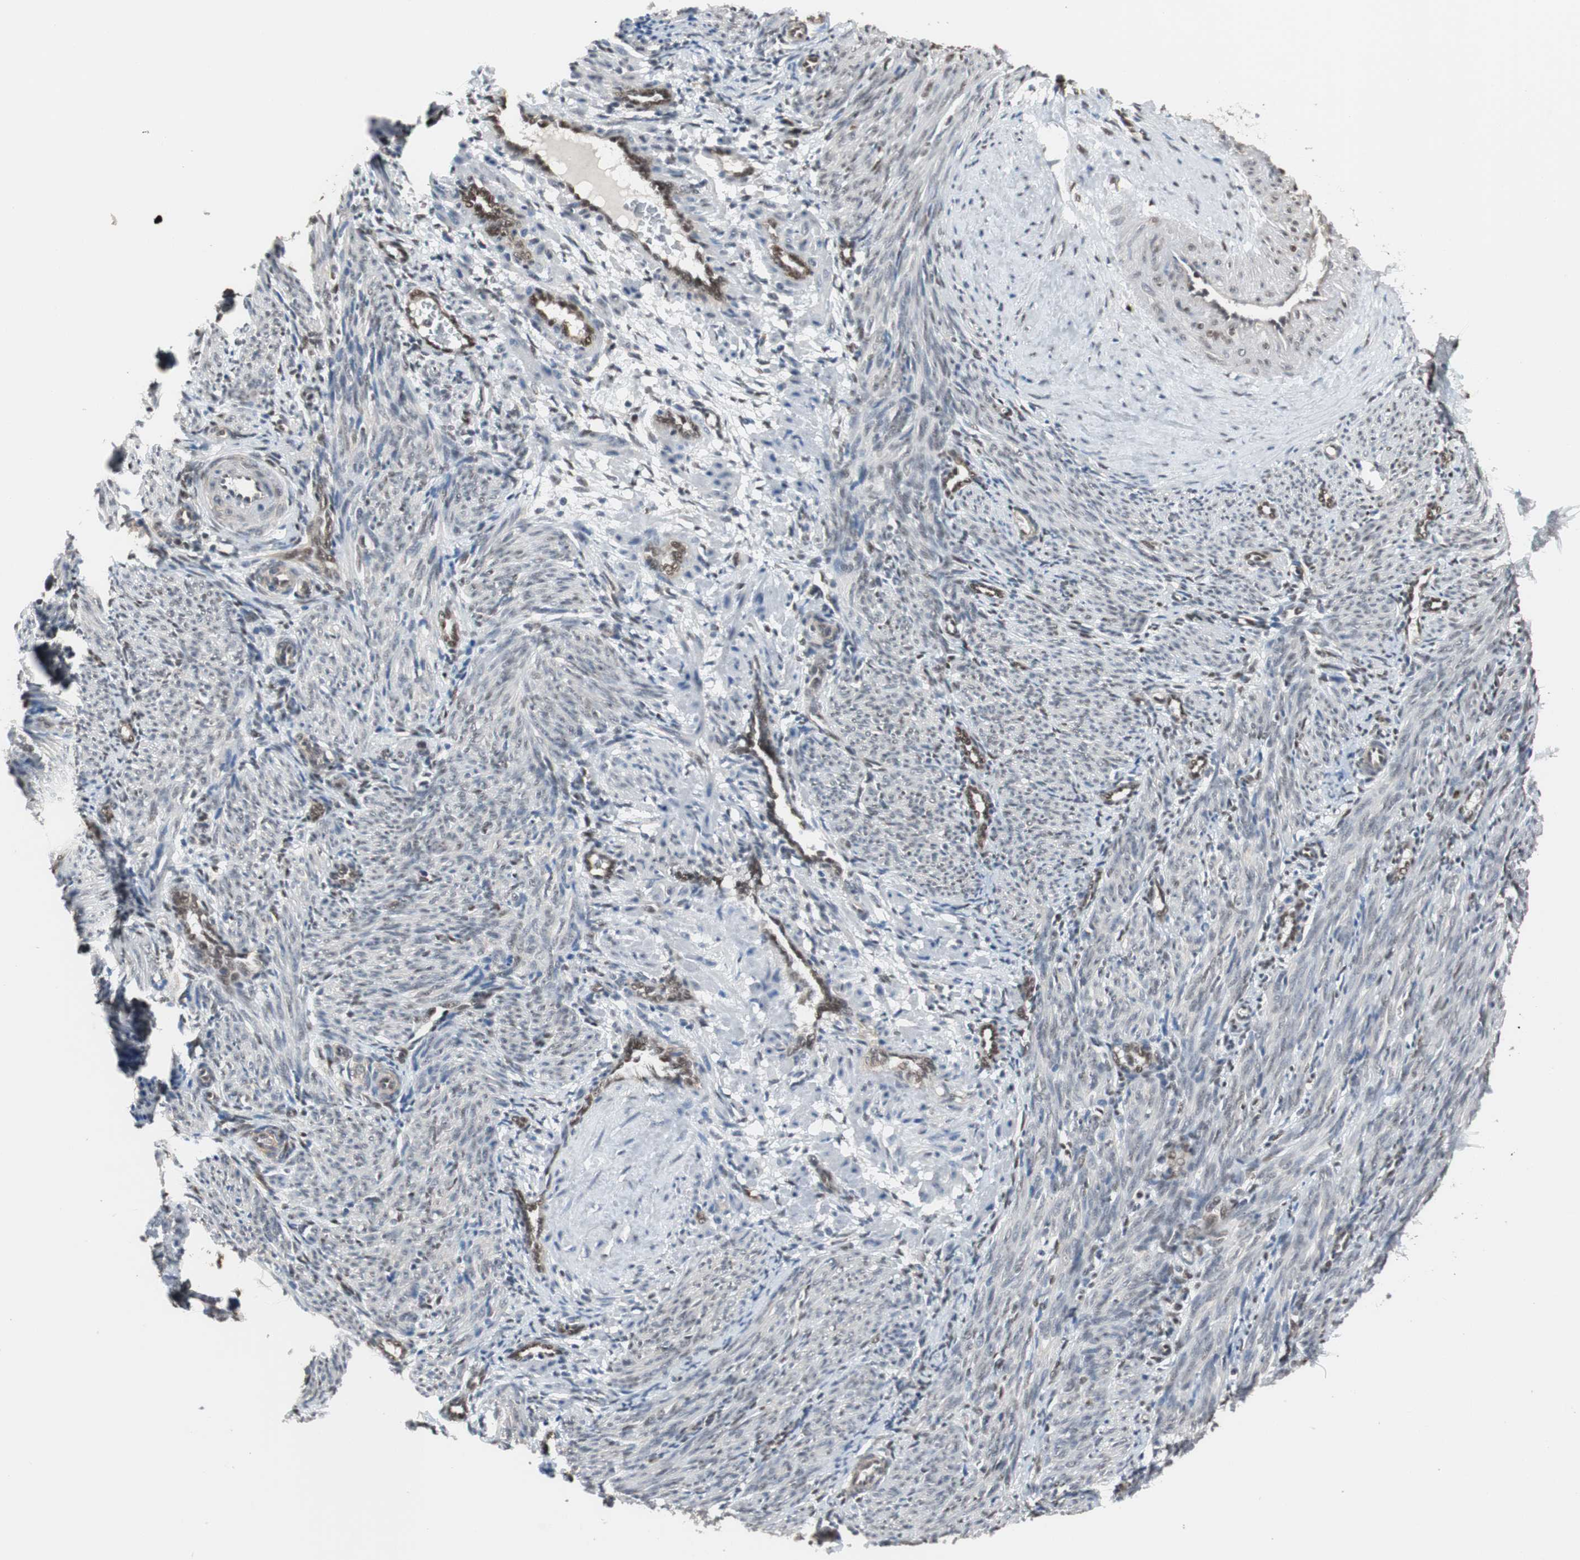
{"staining": {"intensity": "negative", "quantity": "none", "location": "none"}, "tissue": "smooth muscle", "cell_type": "Smooth muscle cells", "image_type": "normal", "snomed": [{"axis": "morphology", "description": "Normal tissue, NOS"}, {"axis": "topography", "description": "Endometrium"}], "caption": "IHC image of normal smooth muscle stained for a protein (brown), which exhibits no expression in smooth muscle cells. (DAB immunohistochemistry (IHC) visualized using brightfield microscopy, high magnification).", "gene": "PML", "patient": {"sex": "female", "age": 33}}